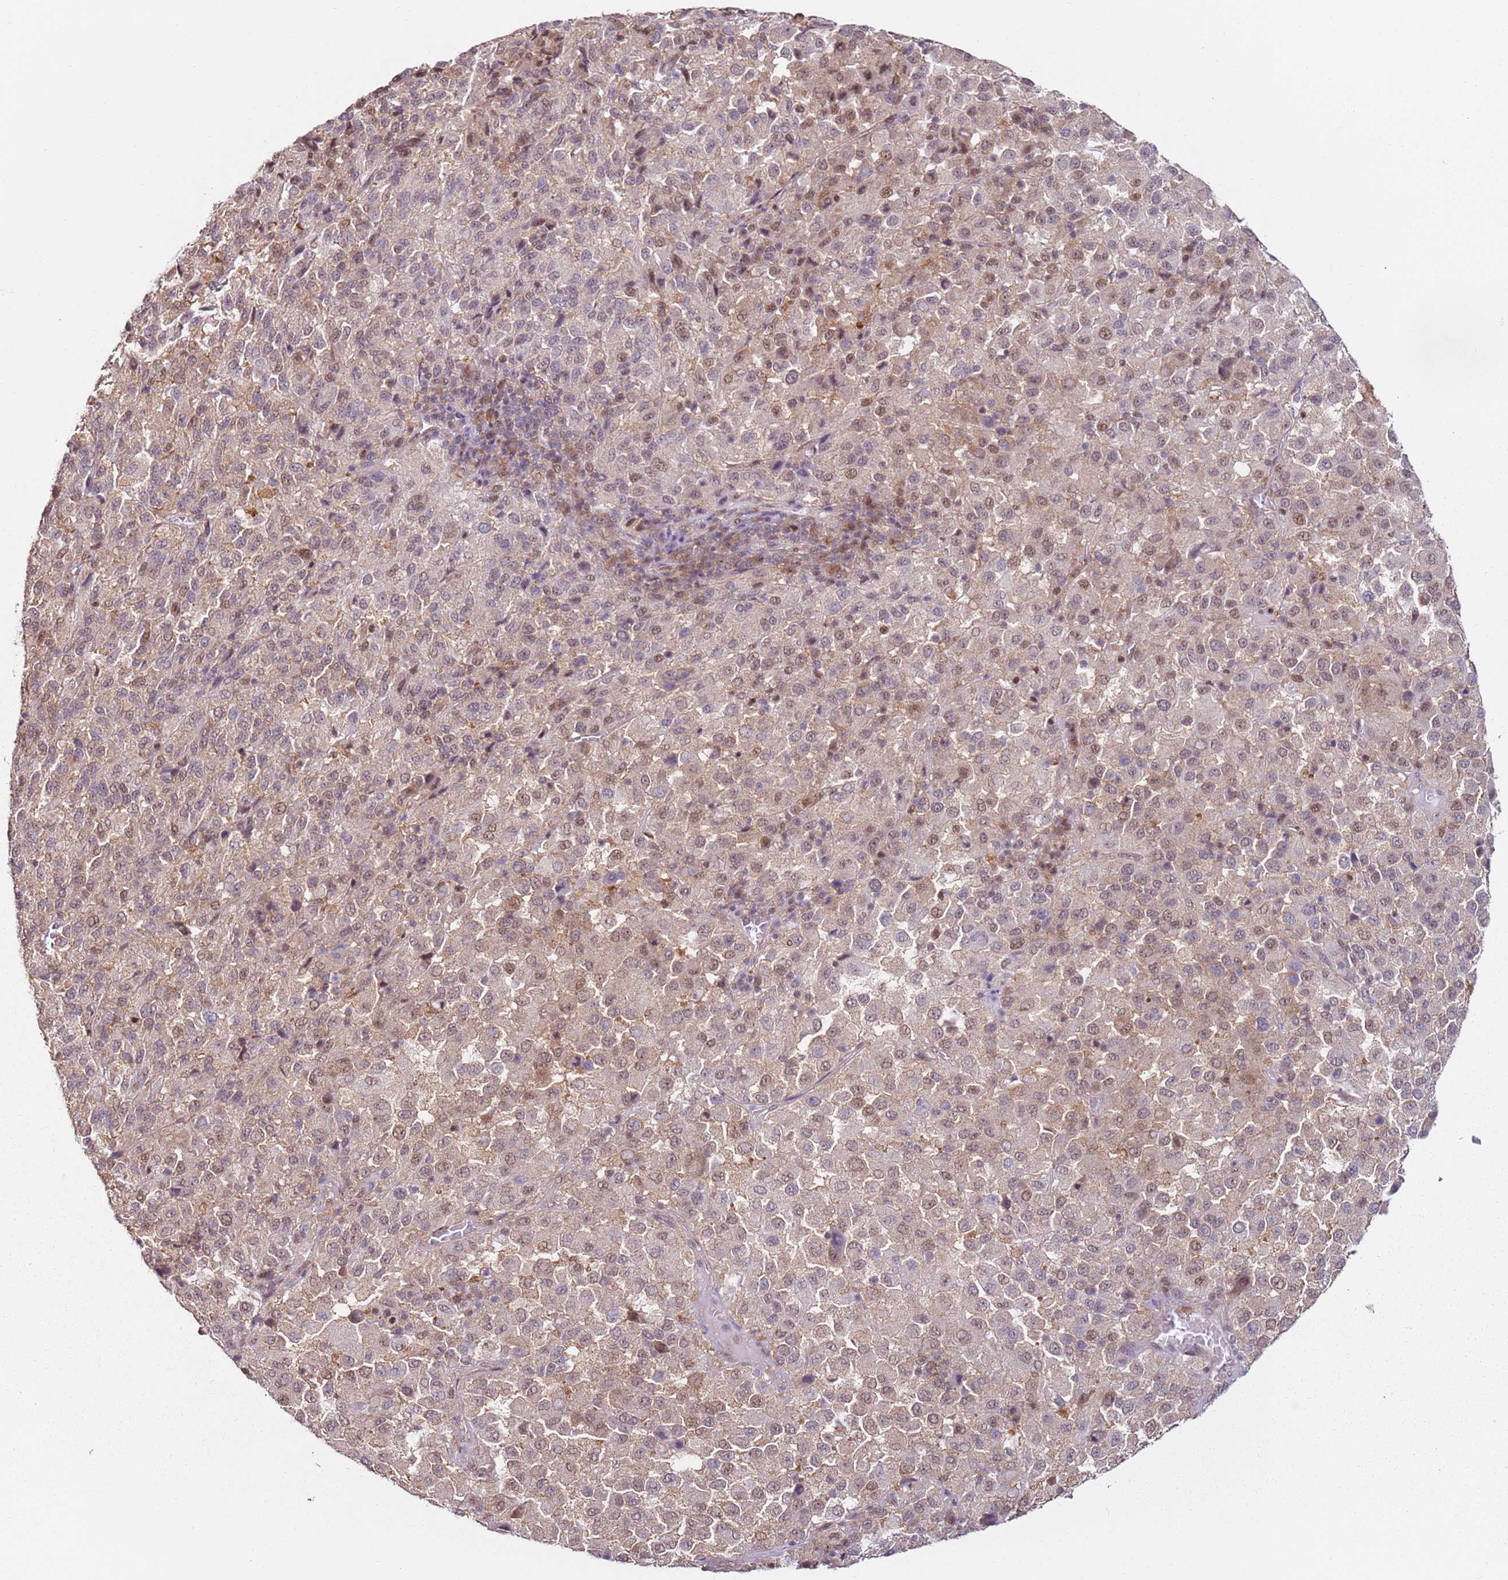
{"staining": {"intensity": "moderate", "quantity": "25%-75%", "location": "cytoplasmic/membranous,nuclear"}, "tissue": "melanoma", "cell_type": "Tumor cells", "image_type": "cancer", "snomed": [{"axis": "morphology", "description": "Malignant melanoma, Metastatic site"}, {"axis": "topography", "description": "Lung"}], "caption": "A brown stain shows moderate cytoplasmic/membranous and nuclear expression of a protein in malignant melanoma (metastatic site) tumor cells. Immunohistochemistry (ihc) stains the protein in brown and the nuclei are stained blue.", "gene": "PSMD4", "patient": {"sex": "male", "age": 64}}